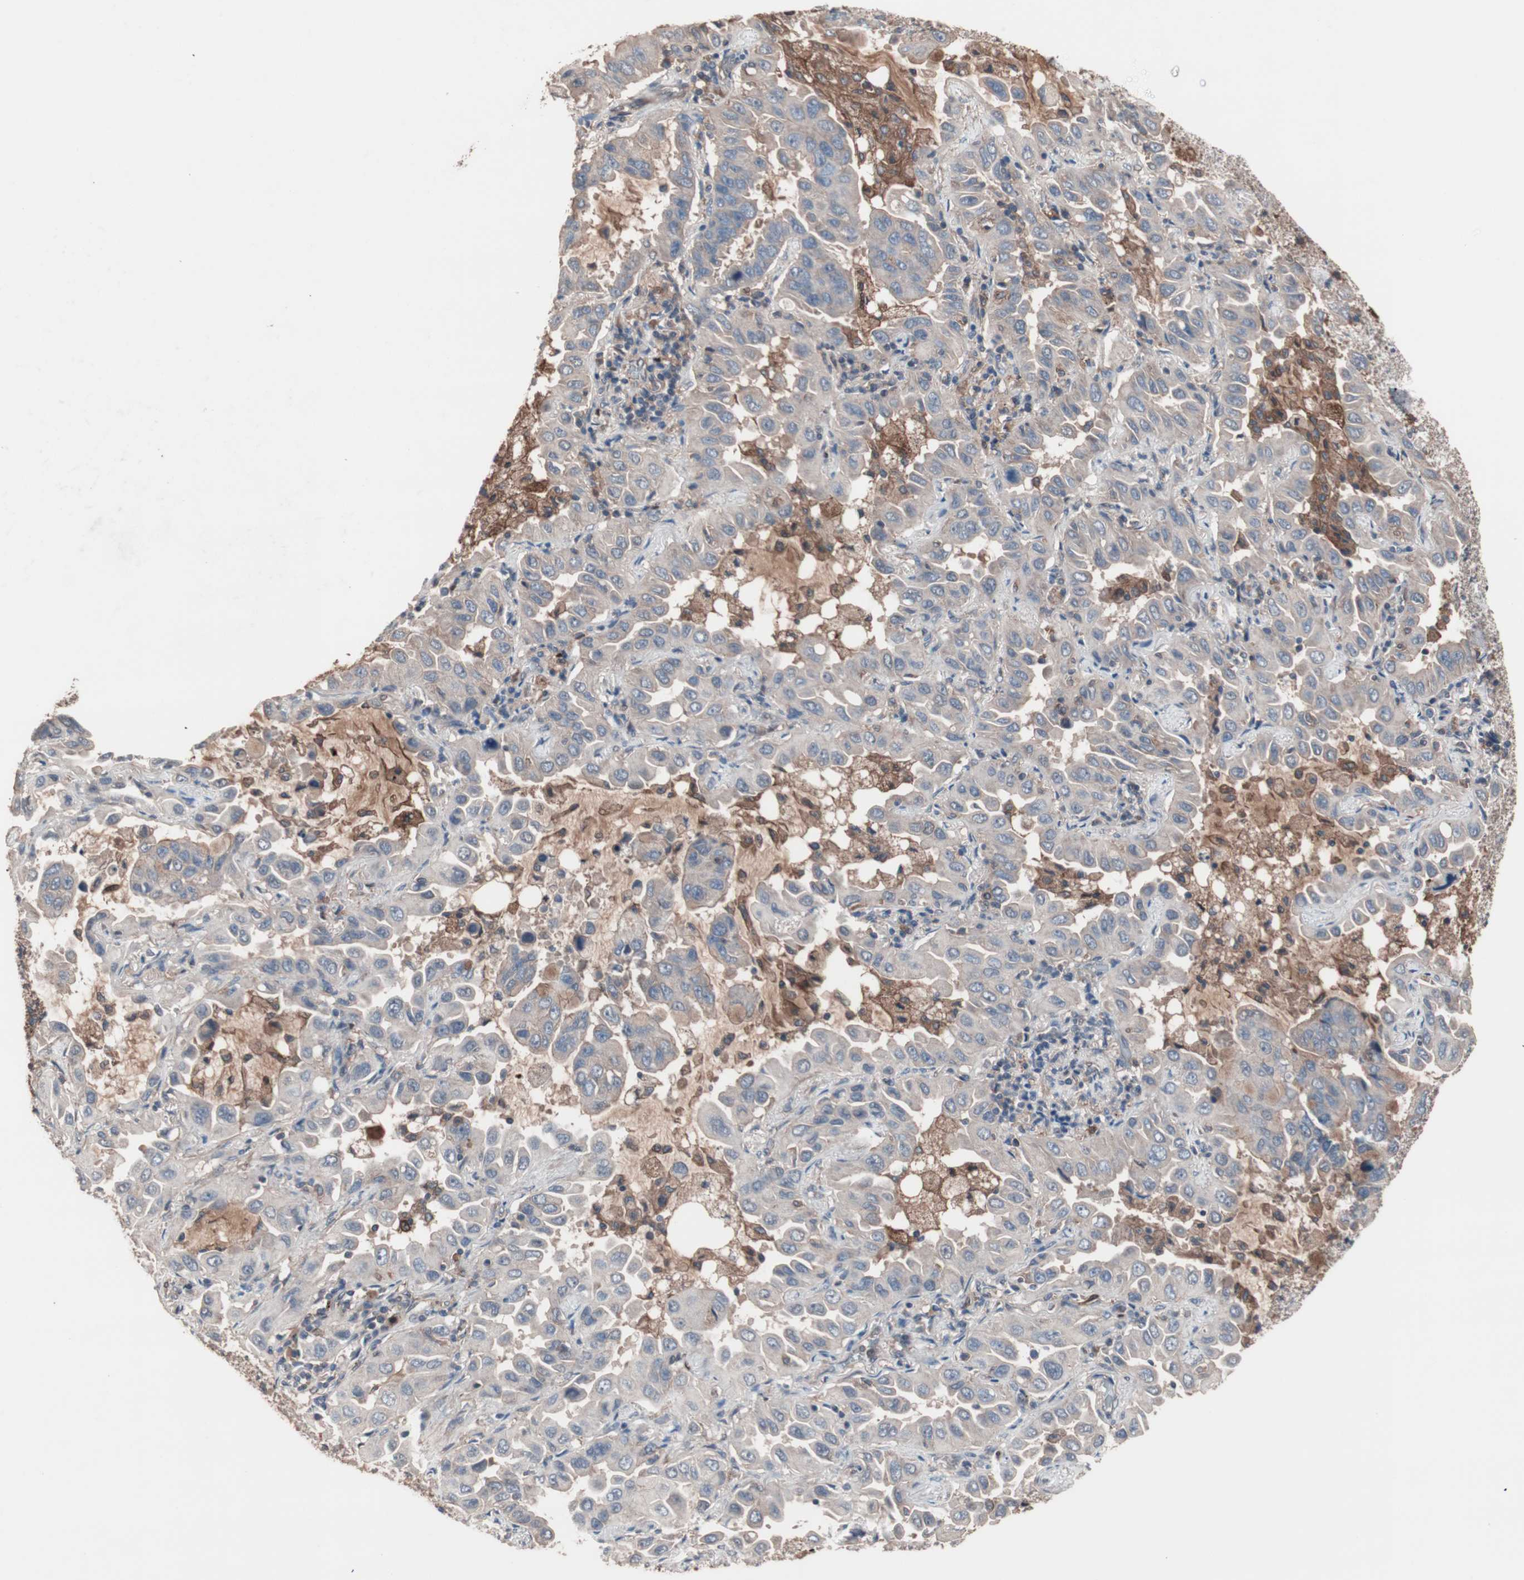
{"staining": {"intensity": "weak", "quantity": "<25%", "location": "cytoplasmic/membranous"}, "tissue": "lung cancer", "cell_type": "Tumor cells", "image_type": "cancer", "snomed": [{"axis": "morphology", "description": "Adenocarcinoma, NOS"}, {"axis": "topography", "description": "Lung"}], "caption": "A photomicrograph of human lung cancer (adenocarcinoma) is negative for staining in tumor cells.", "gene": "ATG7", "patient": {"sex": "male", "age": 64}}